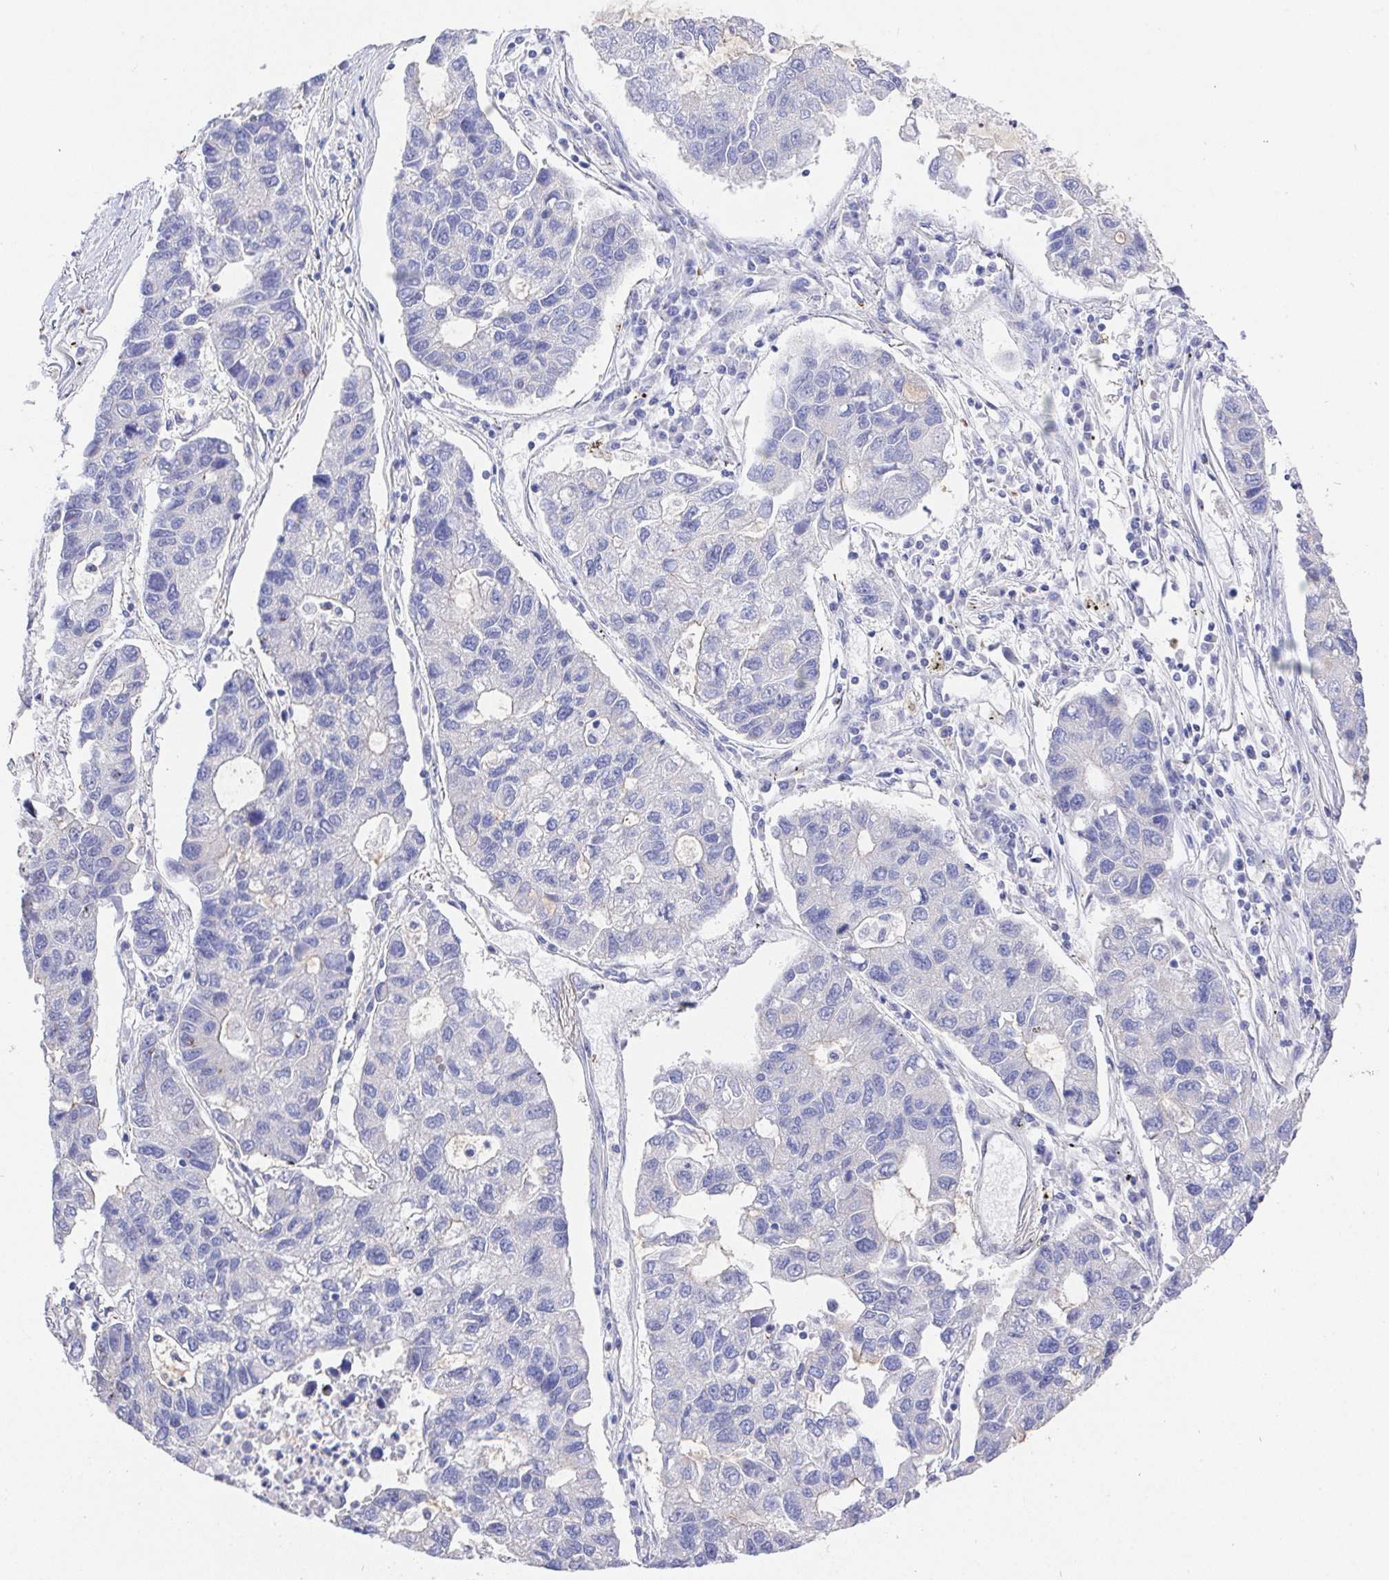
{"staining": {"intensity": "negative", "quantity": "none", "location": "none"}, "tissue": "lung cancer", "cell_type": "Tumor cells", "image_type": "cancer", "snomed": [{"axis": "morphology", "description": "Adenocarcinoma, NOS"}, {"axis": "topography", "description": "Bronchus"}, {"axis": "topography", "description": "Lung"}], "caption": "Tumor cells are negative for protein expression in human lung cancer (adenocarcinoma).", "gene": "PRG3", "patient": {"sex": "female", "age": 51}}